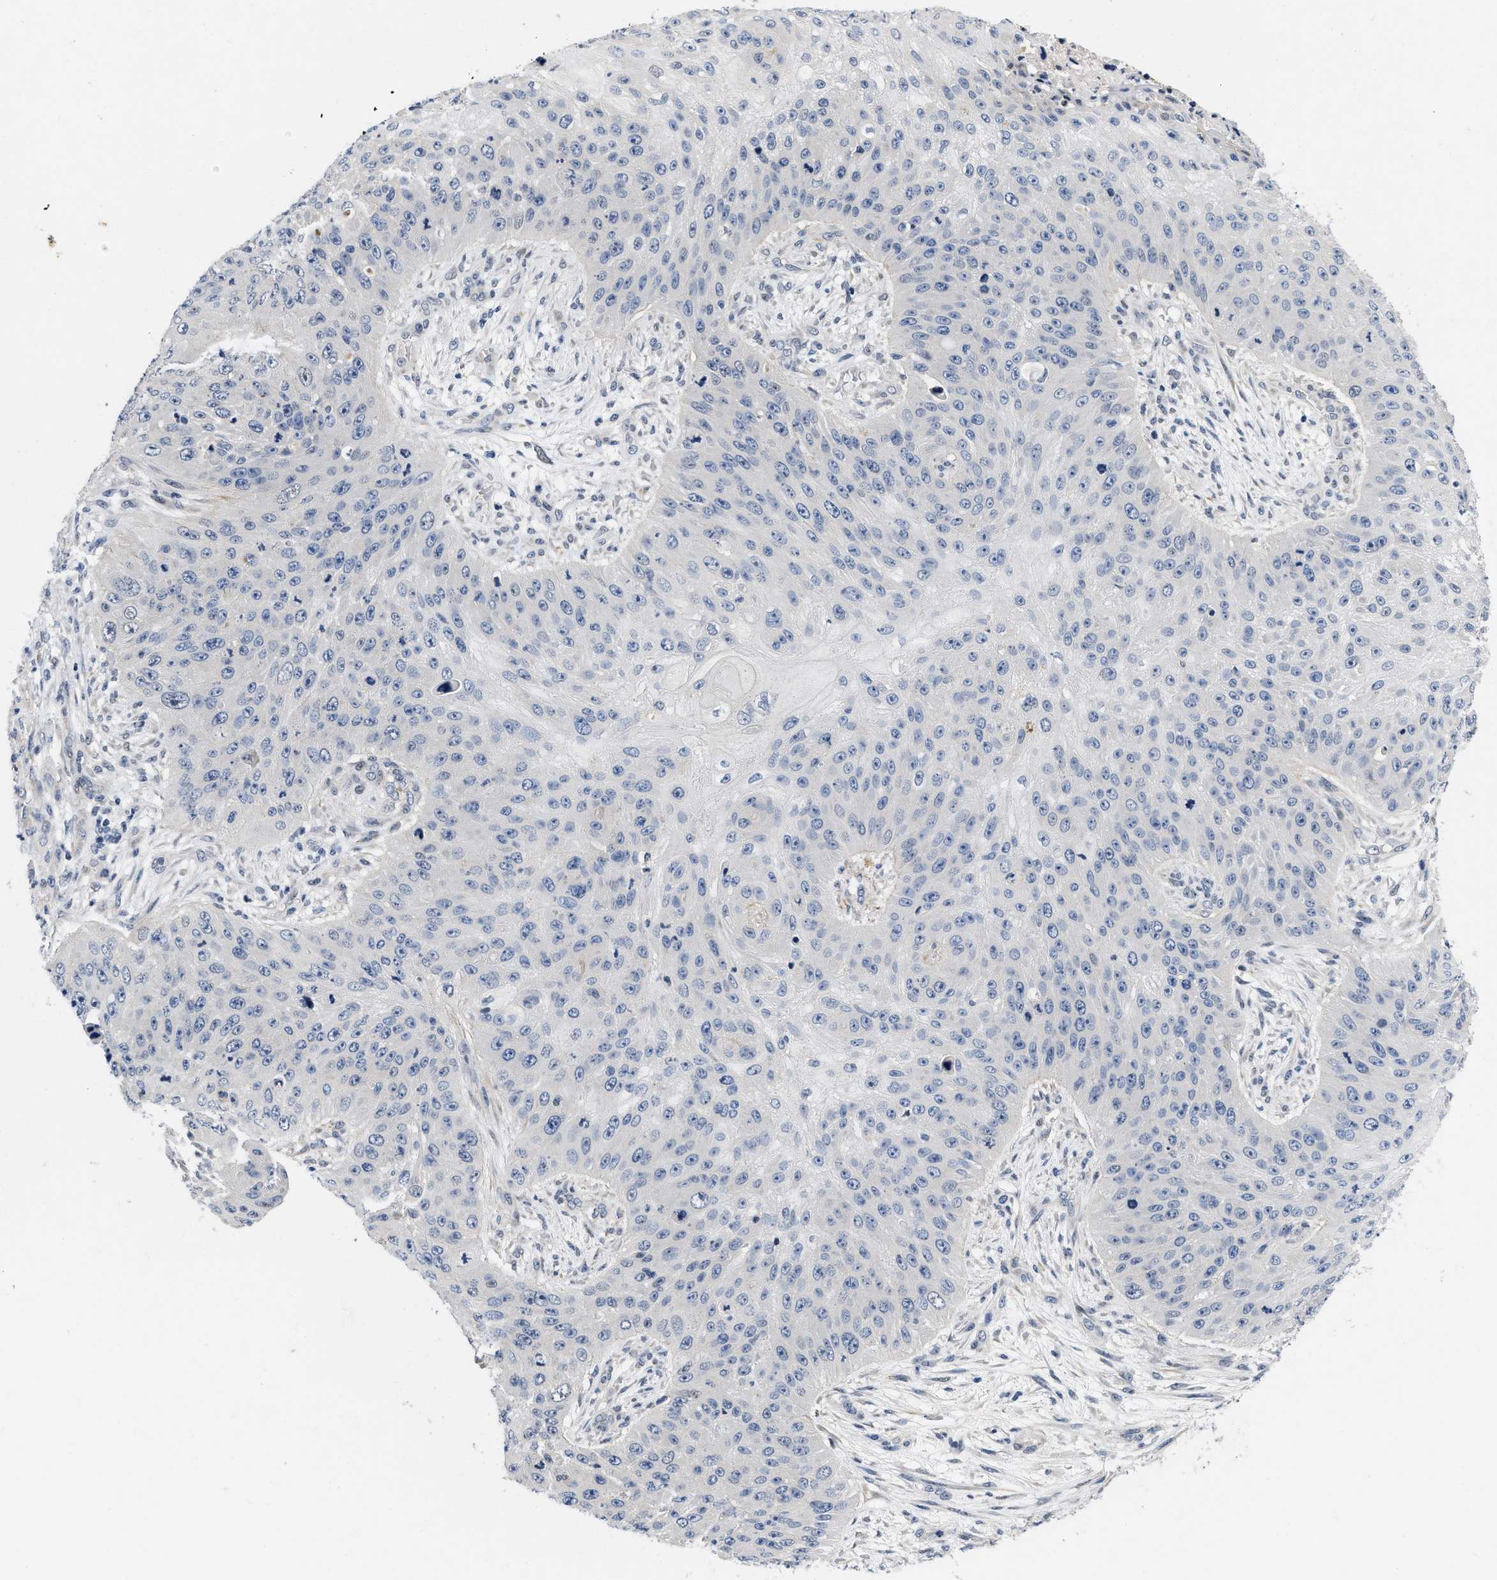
{"staining": {"intensity": "negative", "quantity": "none", "location": "none"}, "tissue": "skin cancer", "cell_type": "Tumor cells", "image_type": "cancer", "snomed": [{"axis": "morphology", "description": "Squamous cell carcinoma, NOS"}, {"axis": "topography", "description": "Skin"}], "caption": "The histopathology image displays no staining of tumor cells in skin cancer.", "gene": "VIP", "patient": {"sex": "female", "age": 80}}